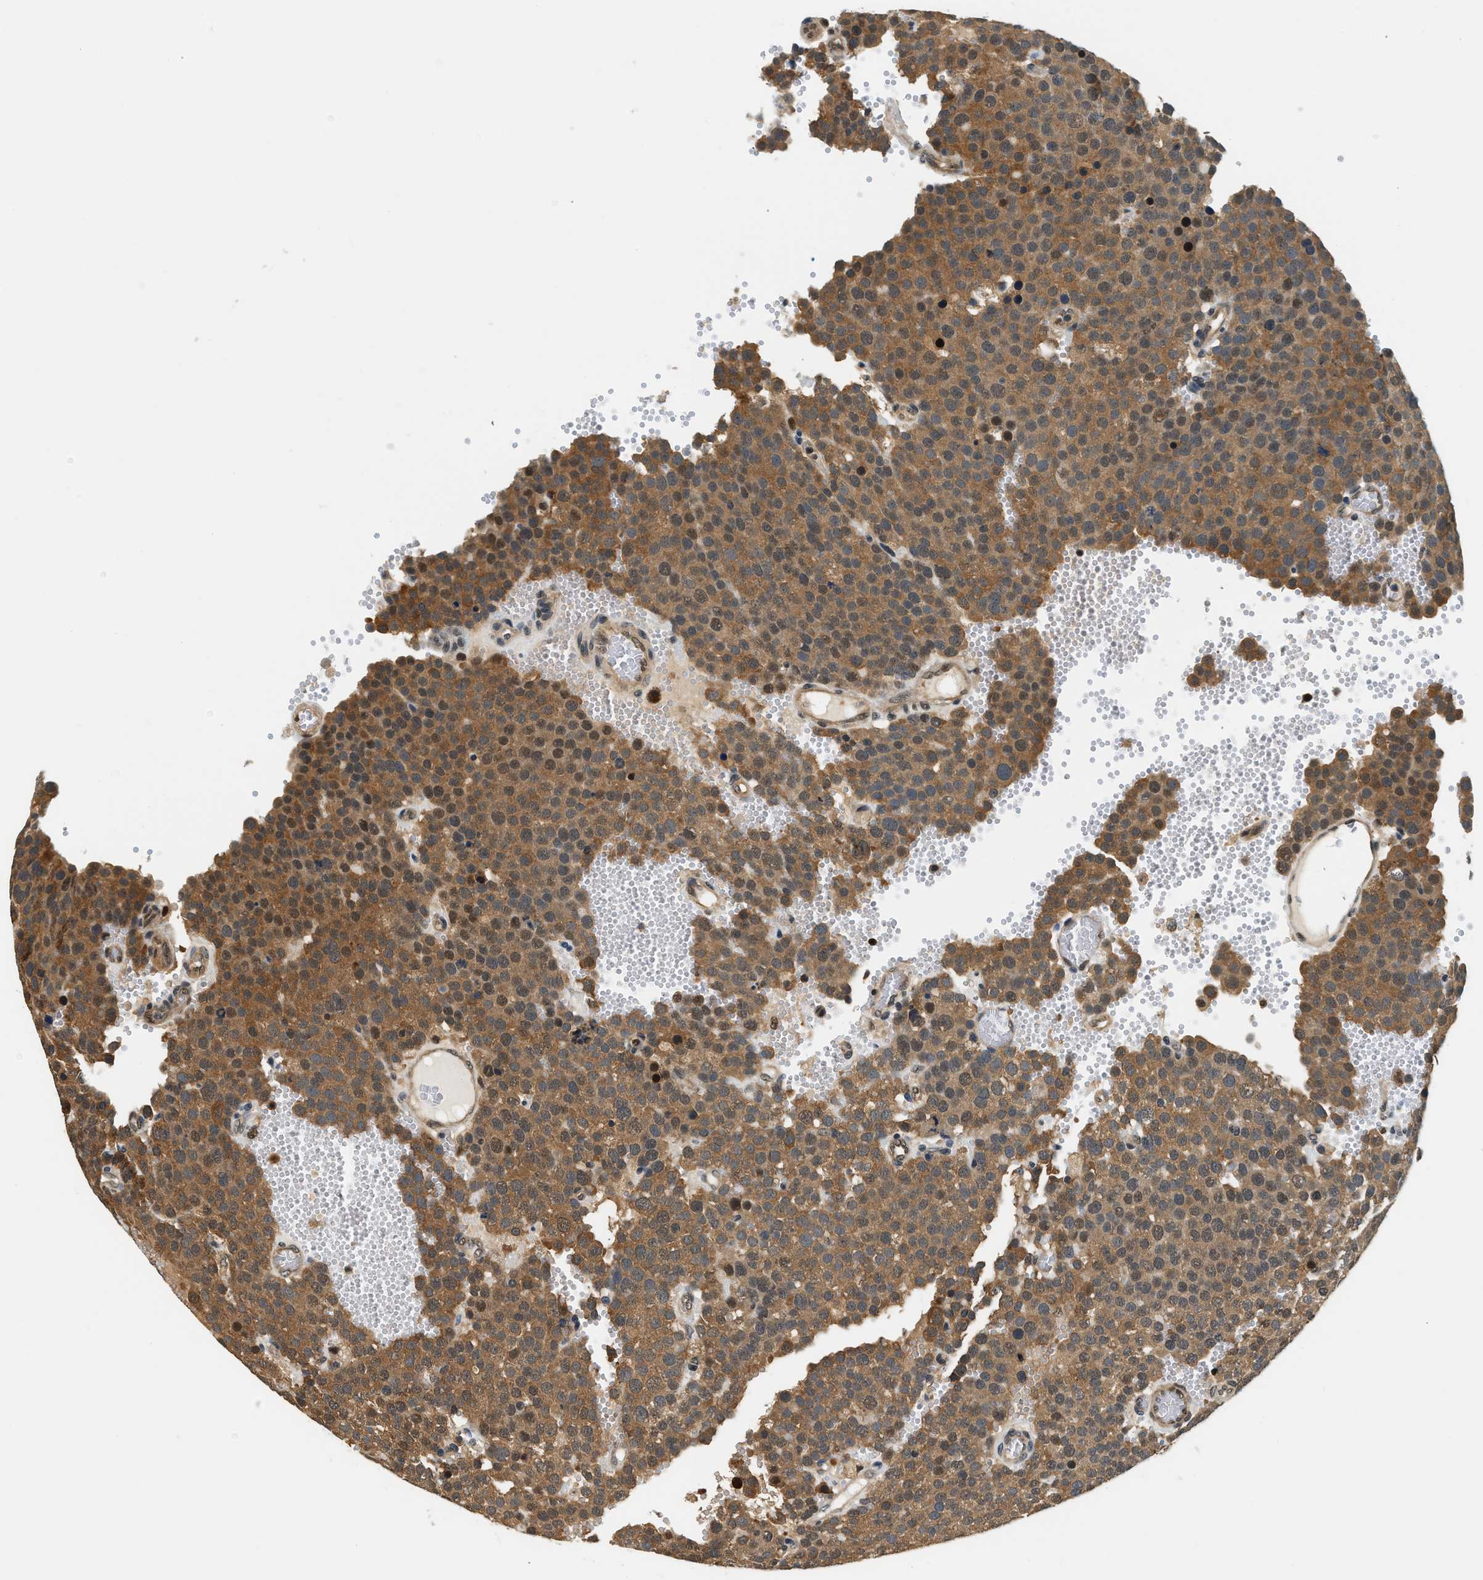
{"staining": {"intensity": "moderate", "quantity": ">75%", "location": "cytoplasmic/membranous"}, "tissue": "testis cancer", "cell_type": "Tumor cells", "image_type": "cancer", "snomed": [{"axis": "morphology", "description": "Seminoma, NOS"}, {"axis": "topography", "description": "Testis"}], "caption": "Human testis seminoma stained with a protein marker reveals moderate staining in tumor cells.", "gene": "PSMD3", "patient": {"sex": "male", "age": 71}}